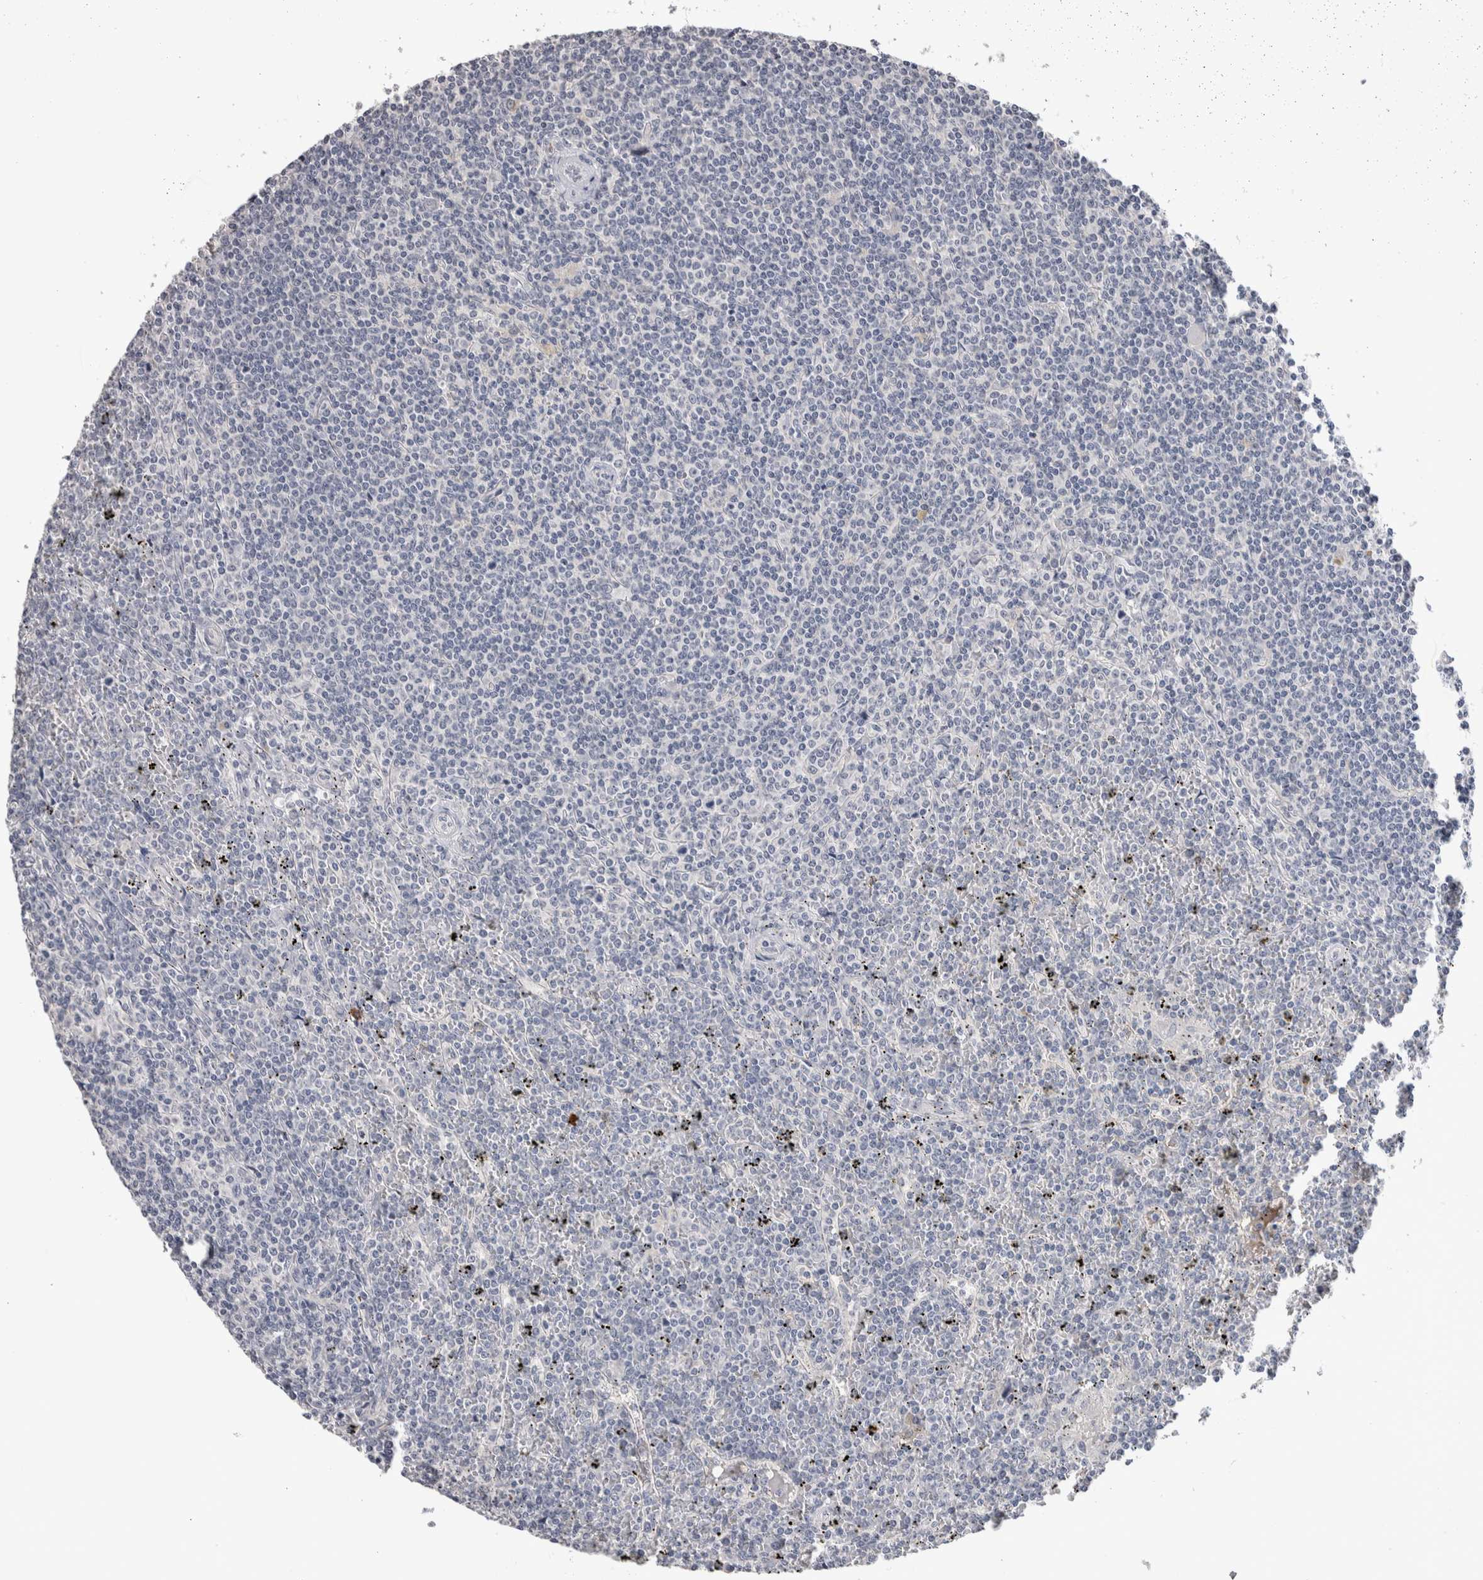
{"staining": {"intensity": "negative", "quantity": "none", "location": "none"}, "tissue": "lymphoma", "cell_type": "Tumor cells", "image_type": "cancer", "snomed": [{"axis": "morphology", "description": "Malignant lymphoma, non-Hodgkin's type, Low grade"}, {"axis": "topography", "description": "Spleen"}], "caption": "Immunohistochemistry photomicrograph of lymphoma stained for a protein (brown), which displays no expression in tumor cells. (Stains: DAB (3,3'-diaminobenzidine) immunohistochemistry with hematoxylin counter stain, Microscopy: brightfield microscopy at high magnification).", "gene": "TMEM102", "patient": {"sex": "female", "age": 19}}